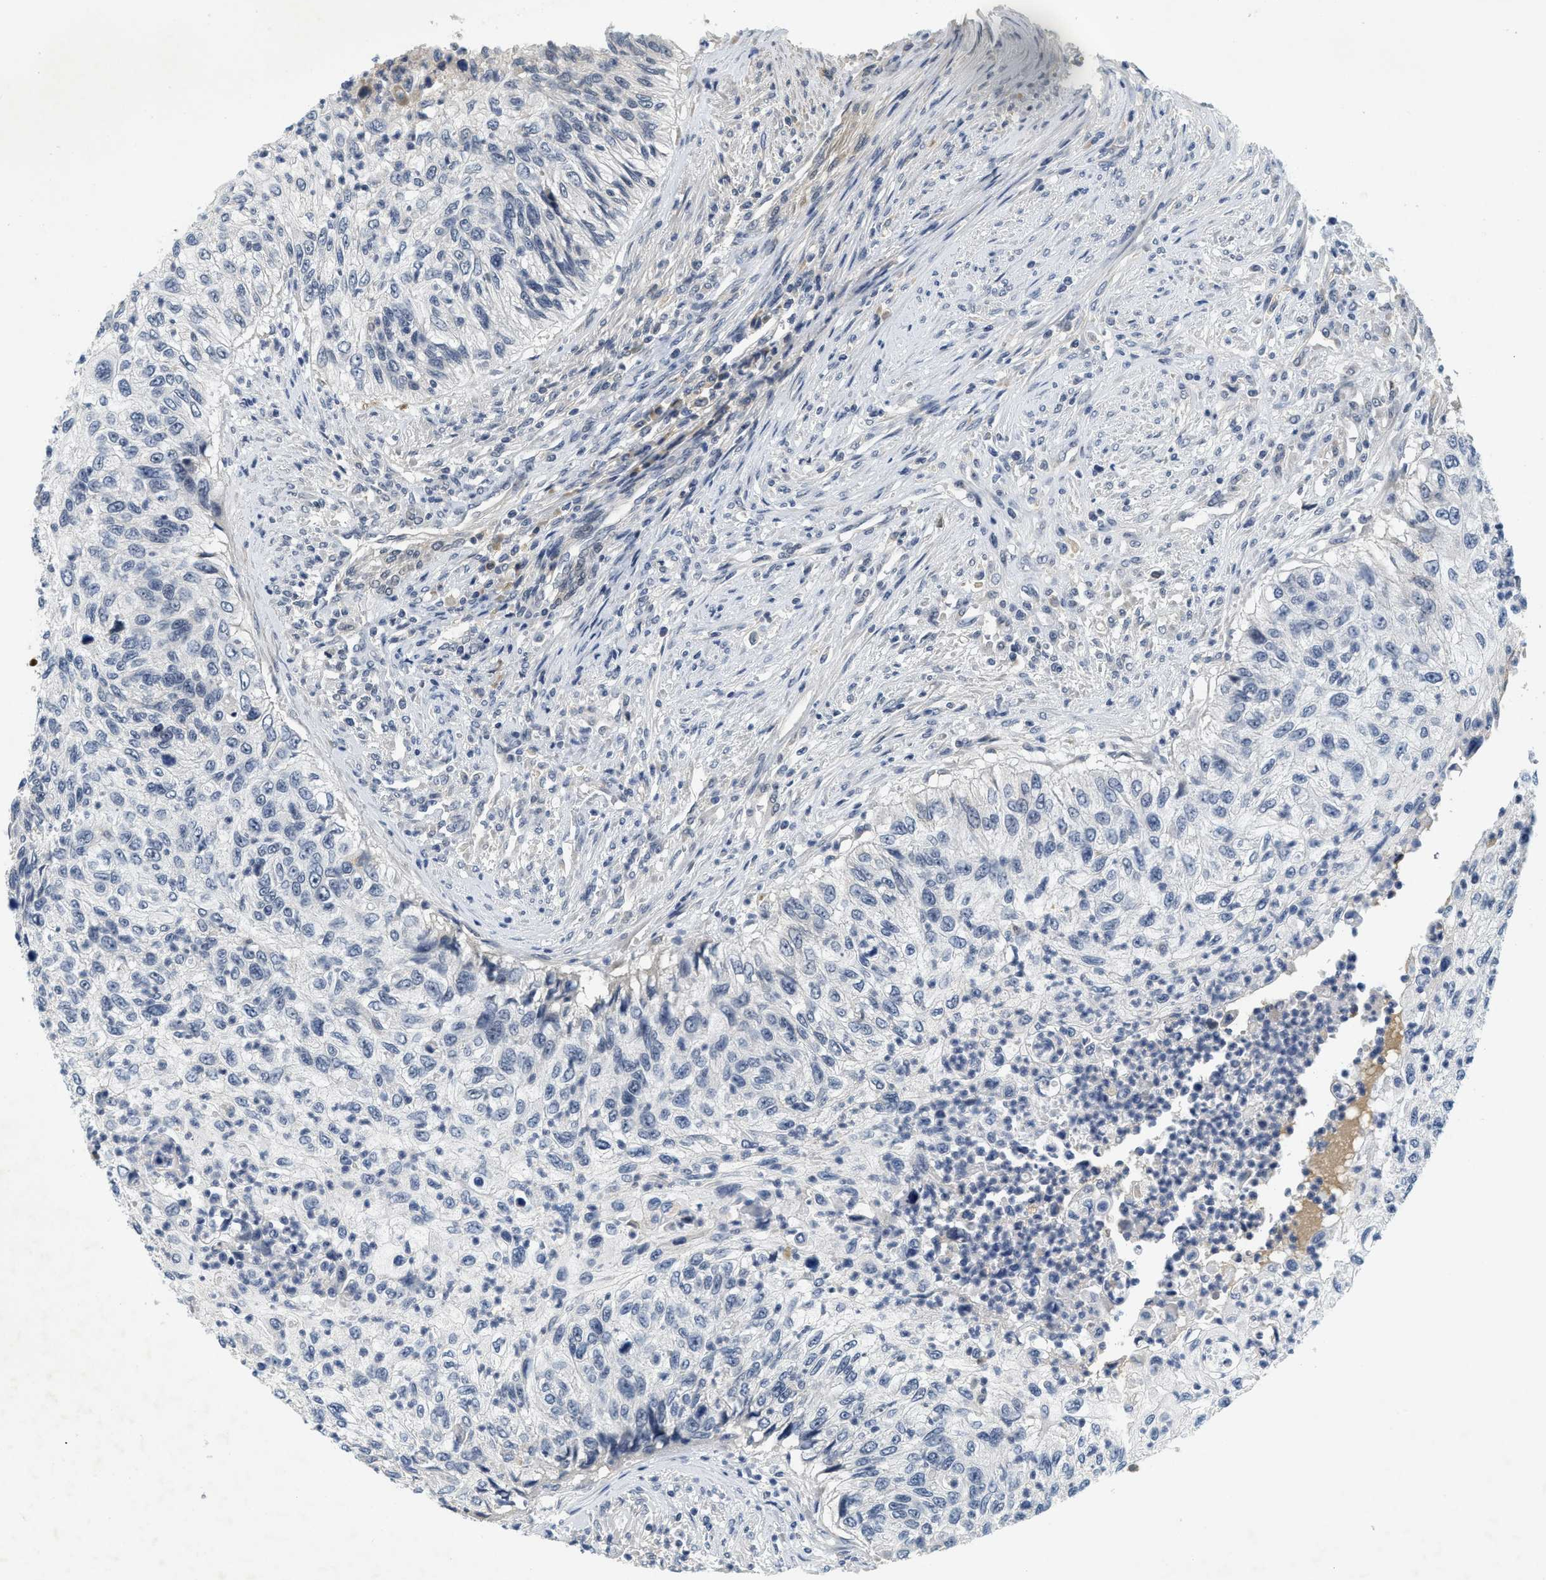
{"staining": {"intensity": "negative", "quantity": "none", "location": "none"}, "tissue": "urothelial cancer", "cell_type": "Tumor cells", "image_type": "cancer", "snomed": [{"axis": "morphology", "description": "Urothelial carcinoma, High grade"}, {"axis": "topography", "description": "Urinary bladder"}], "caption": "Tumor cells show no significant expression in high-grade urothelial carcinoma.", "gene": "MZF1", "patient": {"sex": "female", "age": 60}}